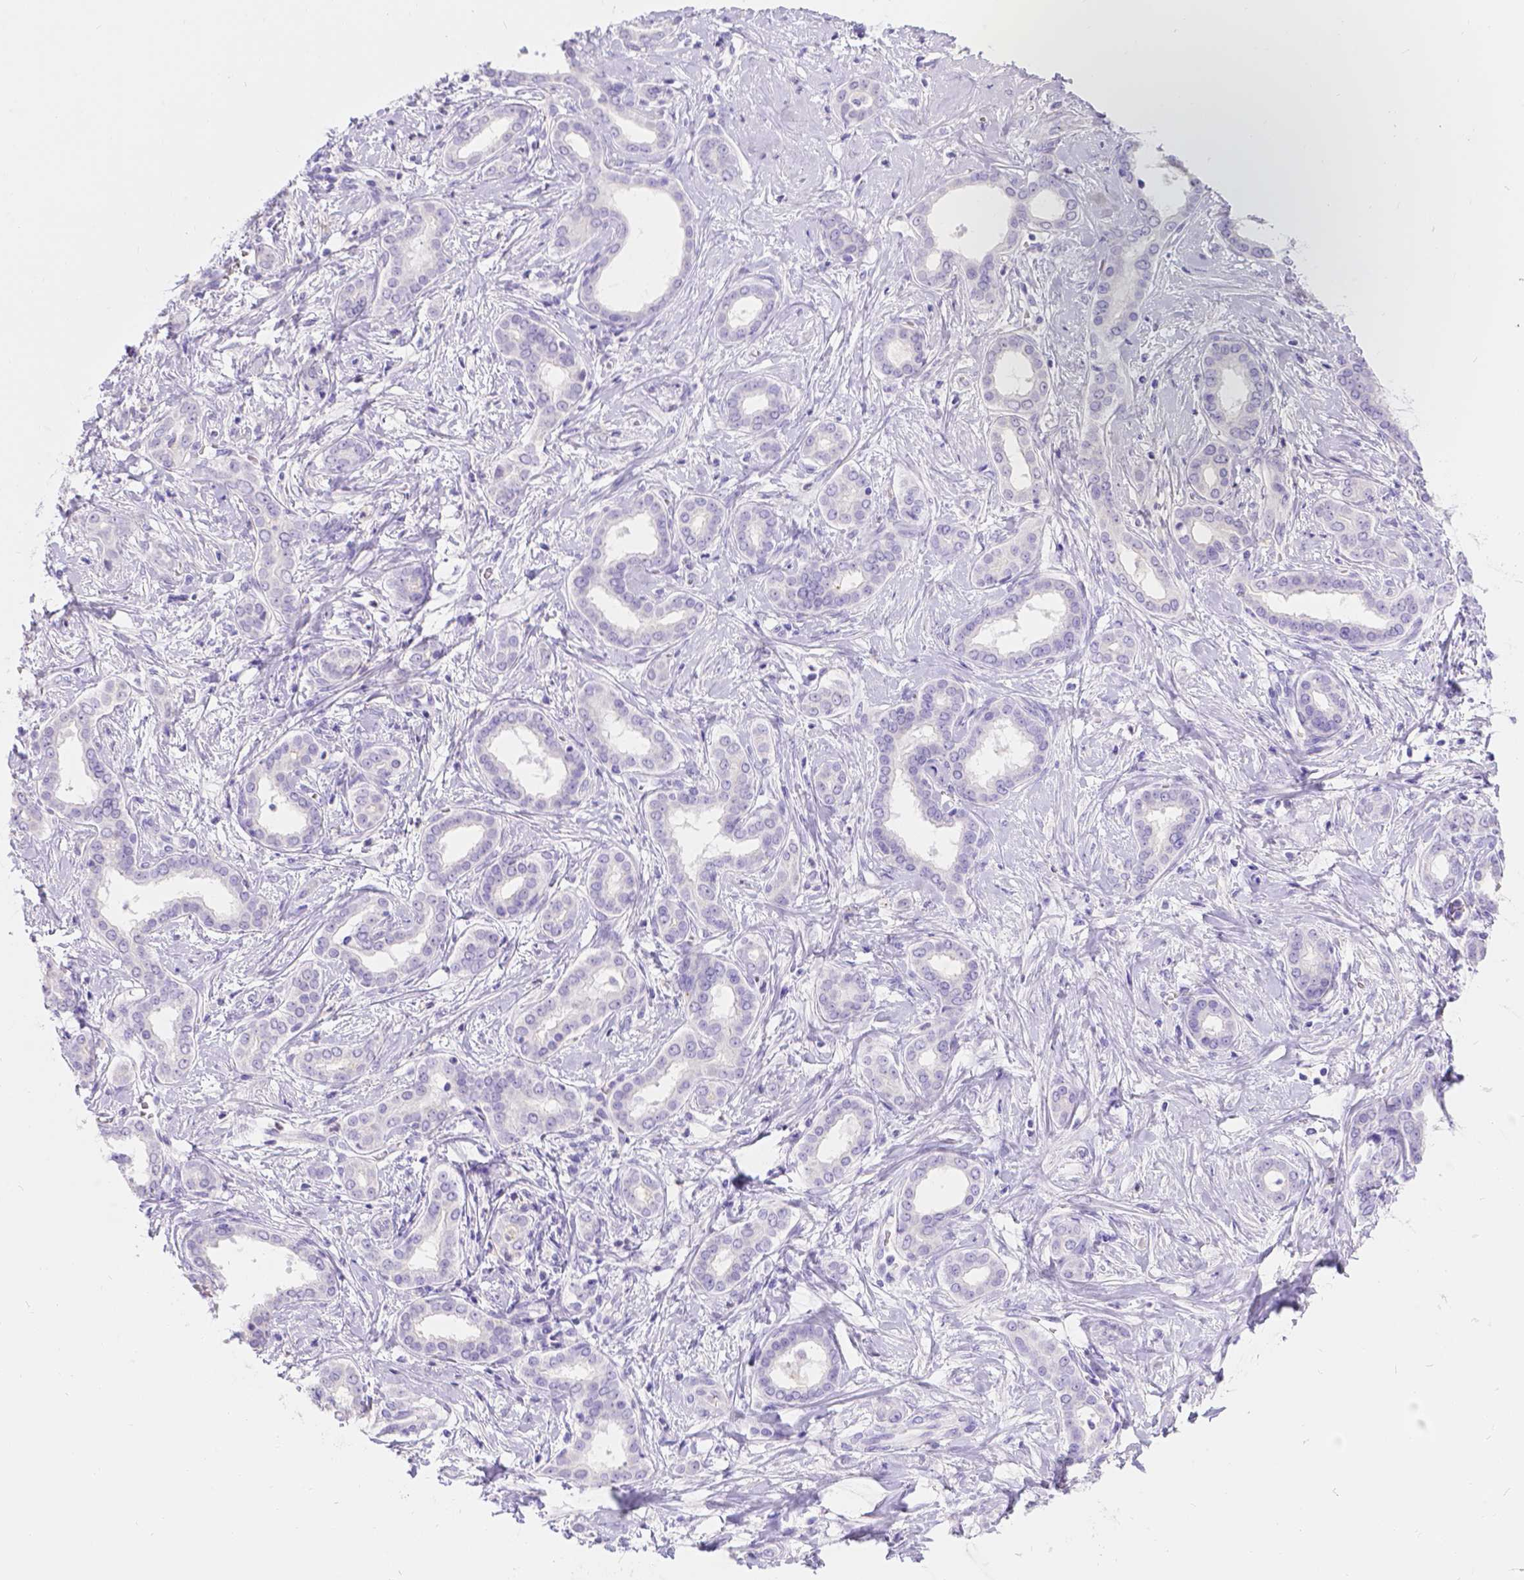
{"staining": {"intensity": "negative", "quantity": "none", "location": "none"}, "tissue": "liver cancer", "cell_type": "Tumor cells", "image_type": "cancer", "snomed": [{"axis": "morphology", "description": "Cholangiocarcinoma"}, {"axis": "topography", "description": "Liver"}], "caption": "Immunohistochemistry (IHC) image of human cholangiocarcinoma (liver) stained for a protein (brown), which demonstrates no staining in tumor cells.", "gene": "GNRHR", "patient": {"sex": "female", "age": 47}}